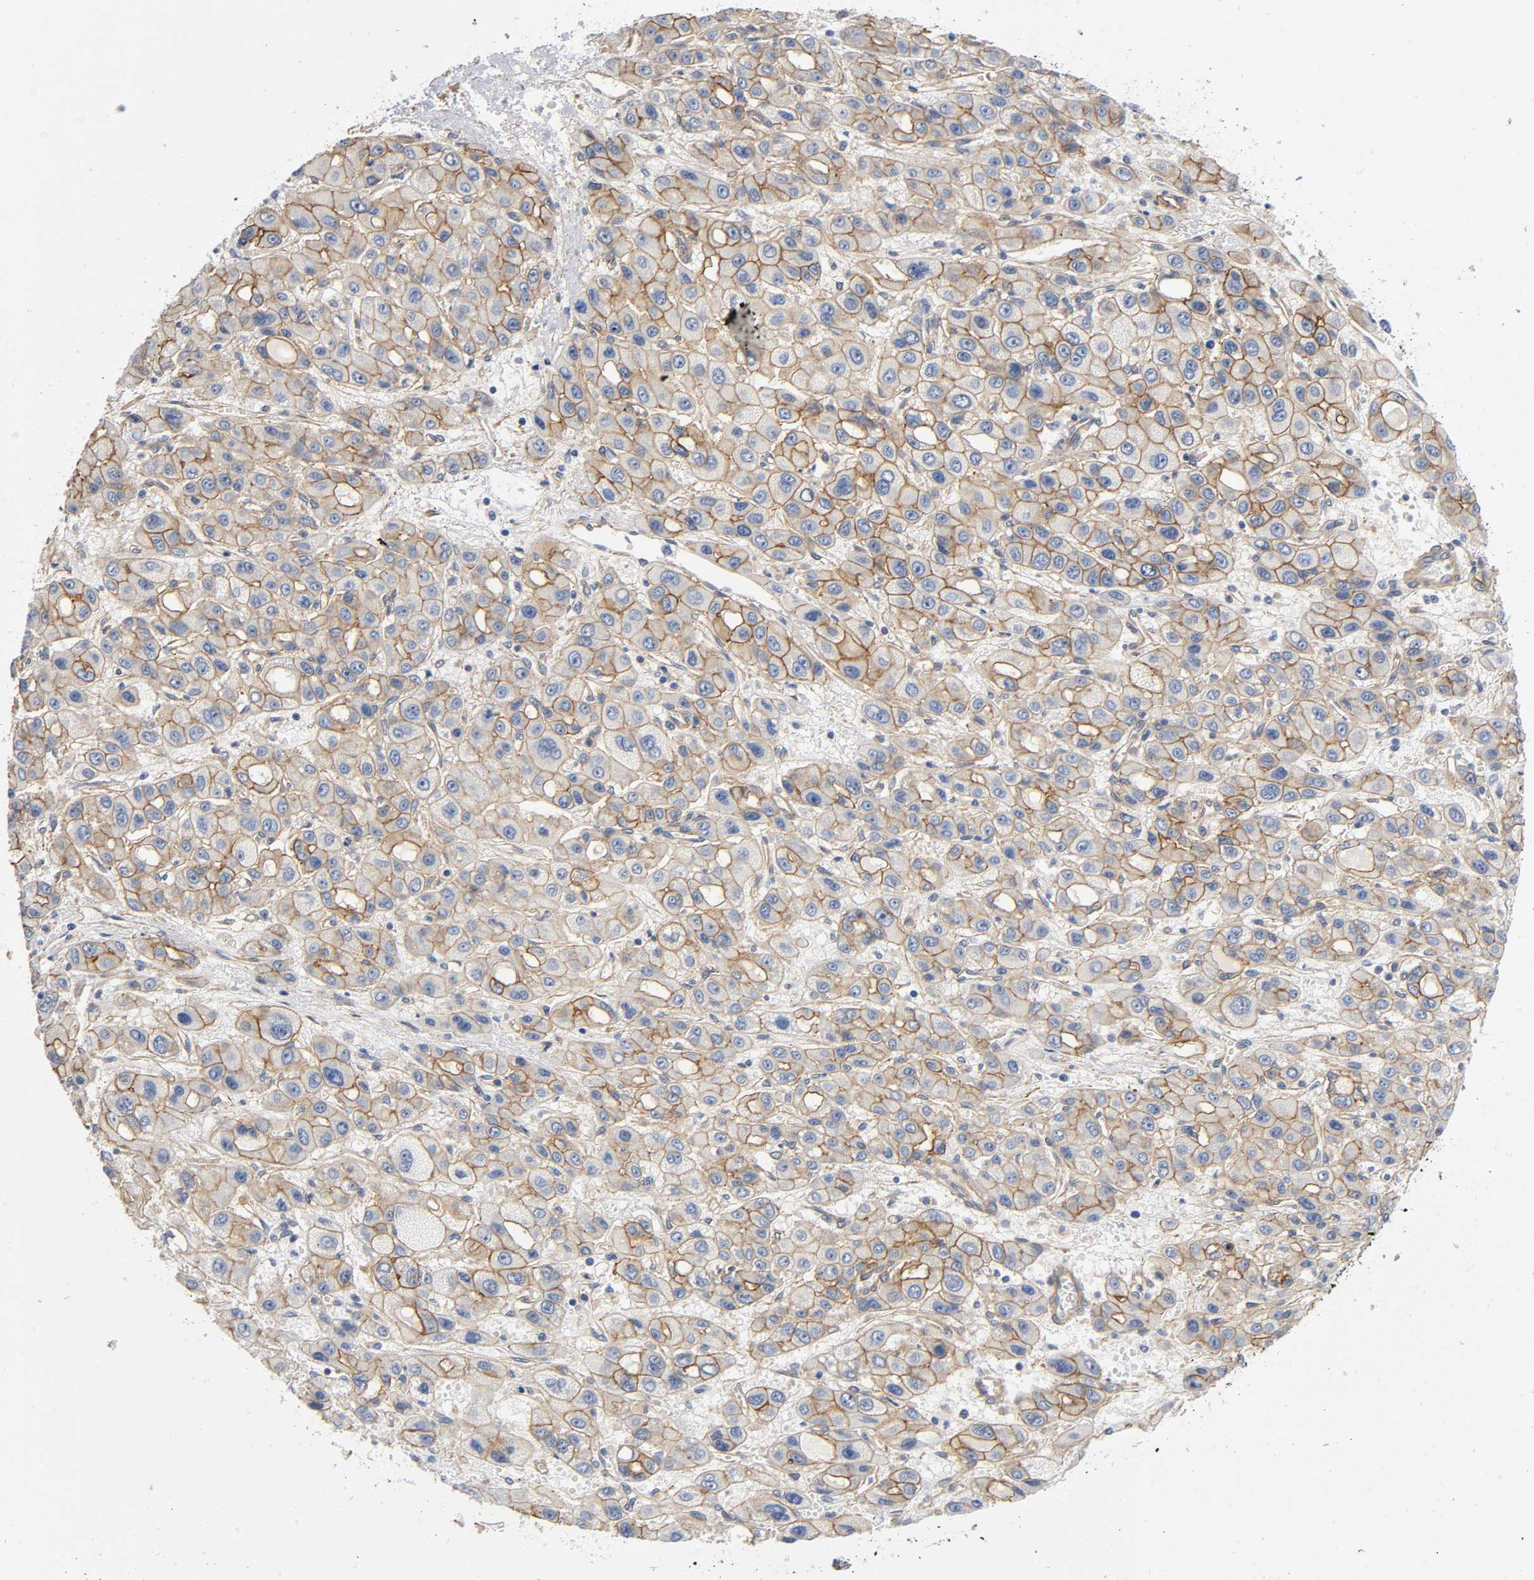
{"staining": {"intensity": "moderate", "quantity": ">75%", "location": "cytoplasmic/membranous"}, "tissue": "liver cancer", "cell_type": "Tumor cells", "image_type": "cancer", "snomed": [{"axis": "morphology", "description": "Carcinoma, Hepatocellular, NOS"}, {"axis": "topography", "description": "Liver"}], "caption": "DAB immunohistochemical staining of human liver cancer exhibits moderate cytoplasmic/membranous protein positivity in about >75% of tumor cells.", "gene": "MARS1", "patient": {"sex": "male", "age": 55}}